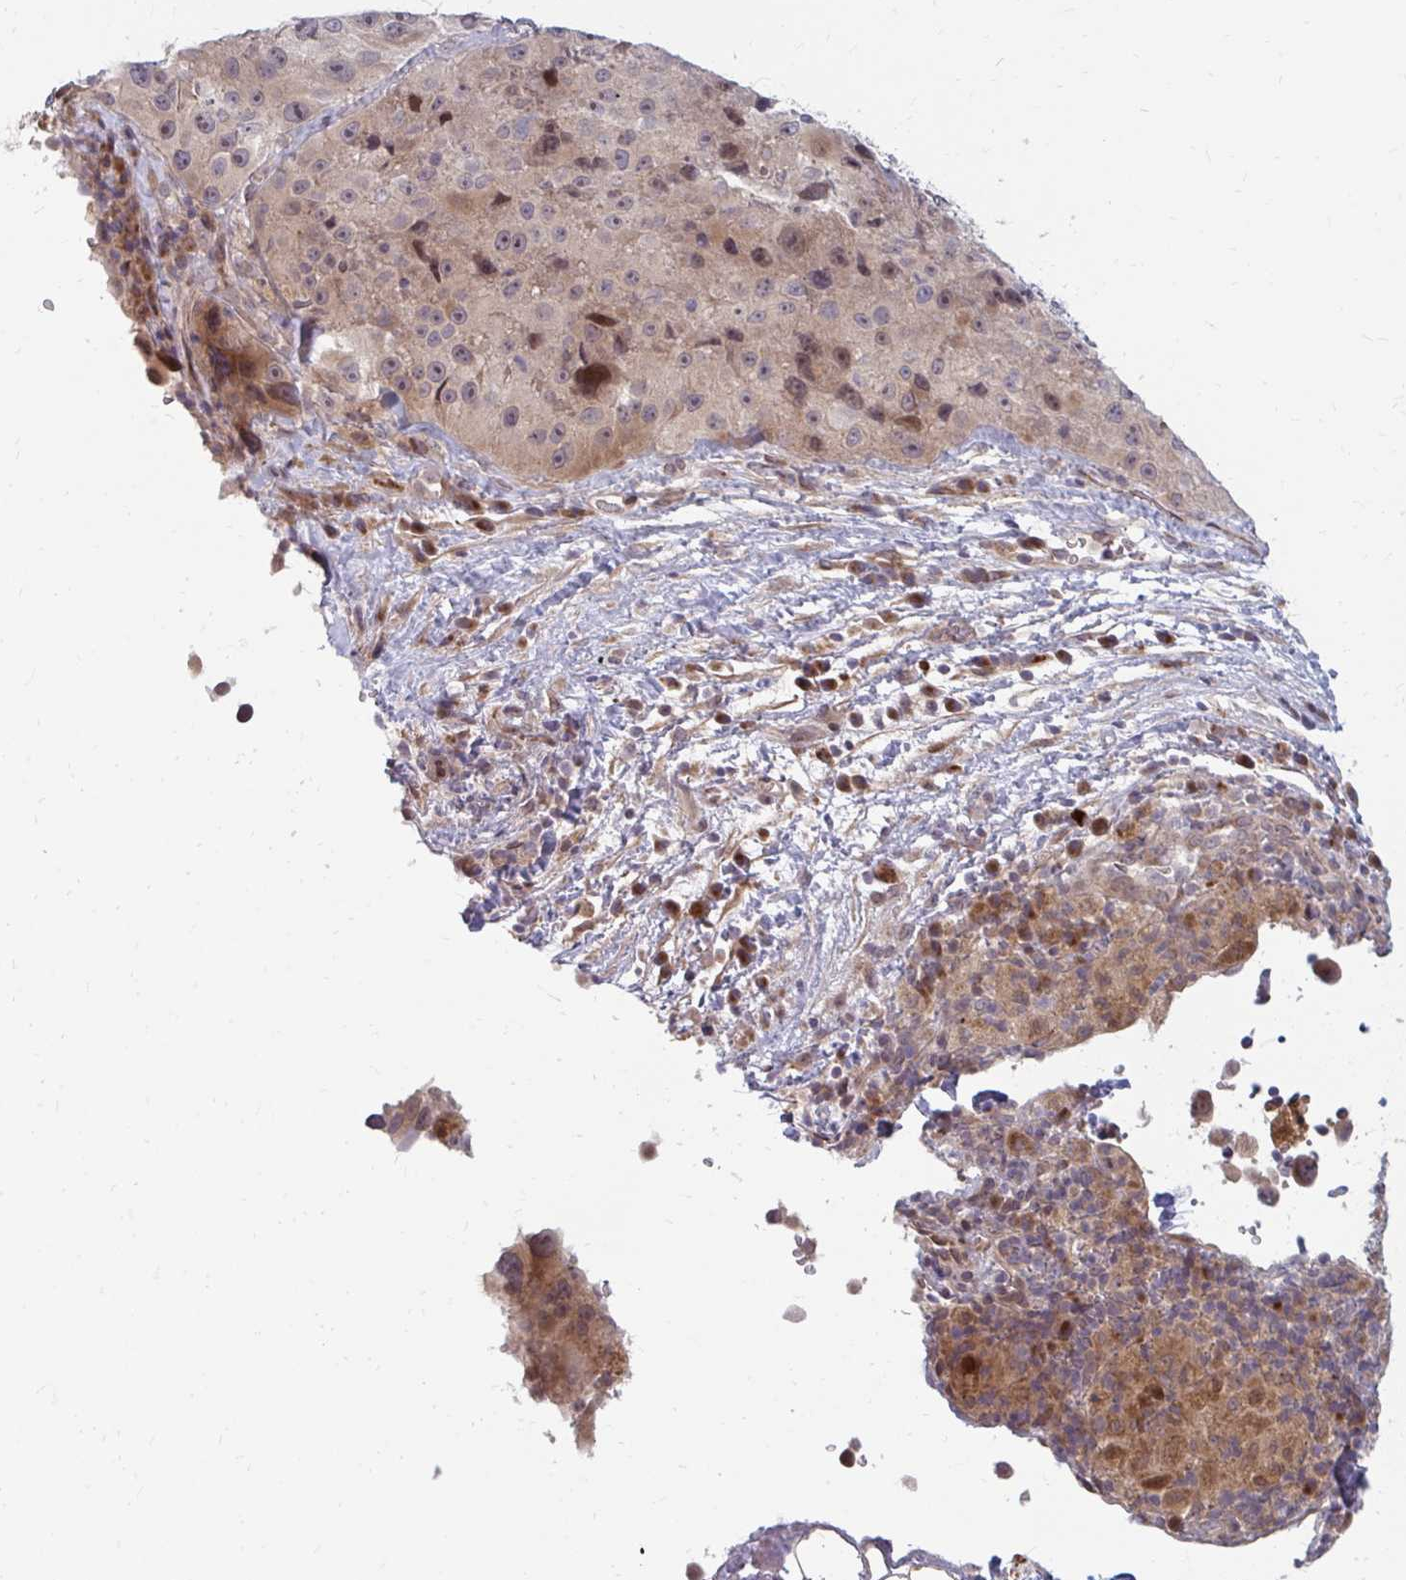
{"staining": {"intensity": "weak", "quantity": "<25%", "location": "nuclear"}, "tissue": "melanoma", "cell_type": "Tumor cells", "image_type": "cancer", "snomed": [{"axis": "morphology", "description": "Malignant melanoma, Metastatic site"}, {"axis": "topography", "description": "Lymph node"}], "caption": "Tumor cells show no significant expression in malignant melanoma (metastatic site). (Brightfield microscopy of DAB (3,3'-diaminobenzidine) immunohistochemistry (IHC) at high magnification).", "gene": "ZNF285", "patient": {"sex": "male", "age": 62}}